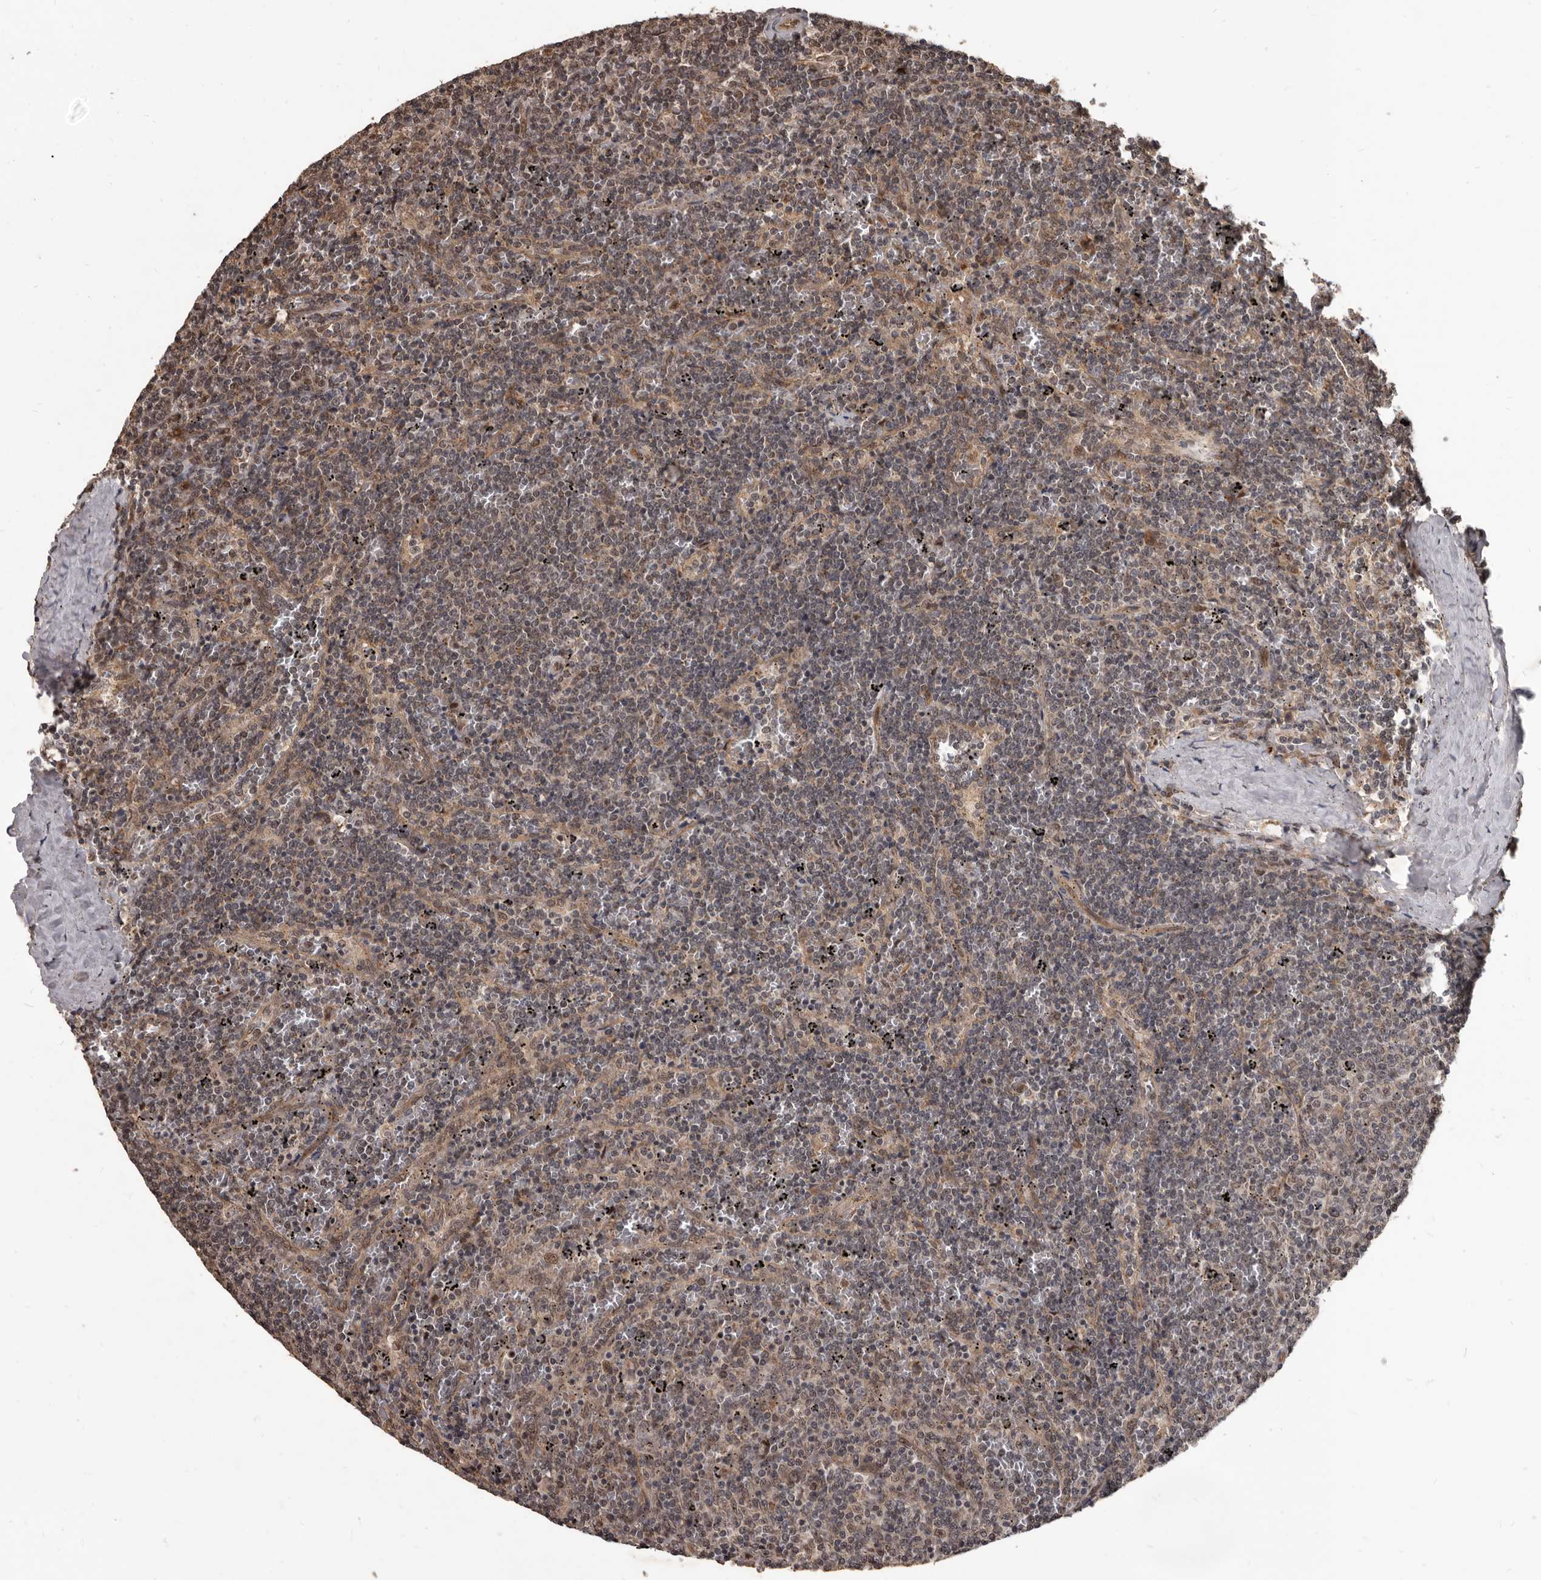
{"staining": {"intensity": "weak", "quantity": "25%-75%", "location": "nuclear"}, "tissue": "lymphoma", "cell_type": "Tumor cells", "image_type": "cancer", "snomed": [{"axis": "morphology", "description": "Malignant lymphoma, non-Hodgkin's type, Low grade"}, {"axis": "topography", "description": "Spleen"}], "caption": "Protein analysis of low-grade malignant lymphoma, non-Hodgkin's type tissue reveals weak nuclear expression in approximately 25%-75% of tumor cells.", "gene": "AHR", "patient": {"sex": "female", "age": 50}}